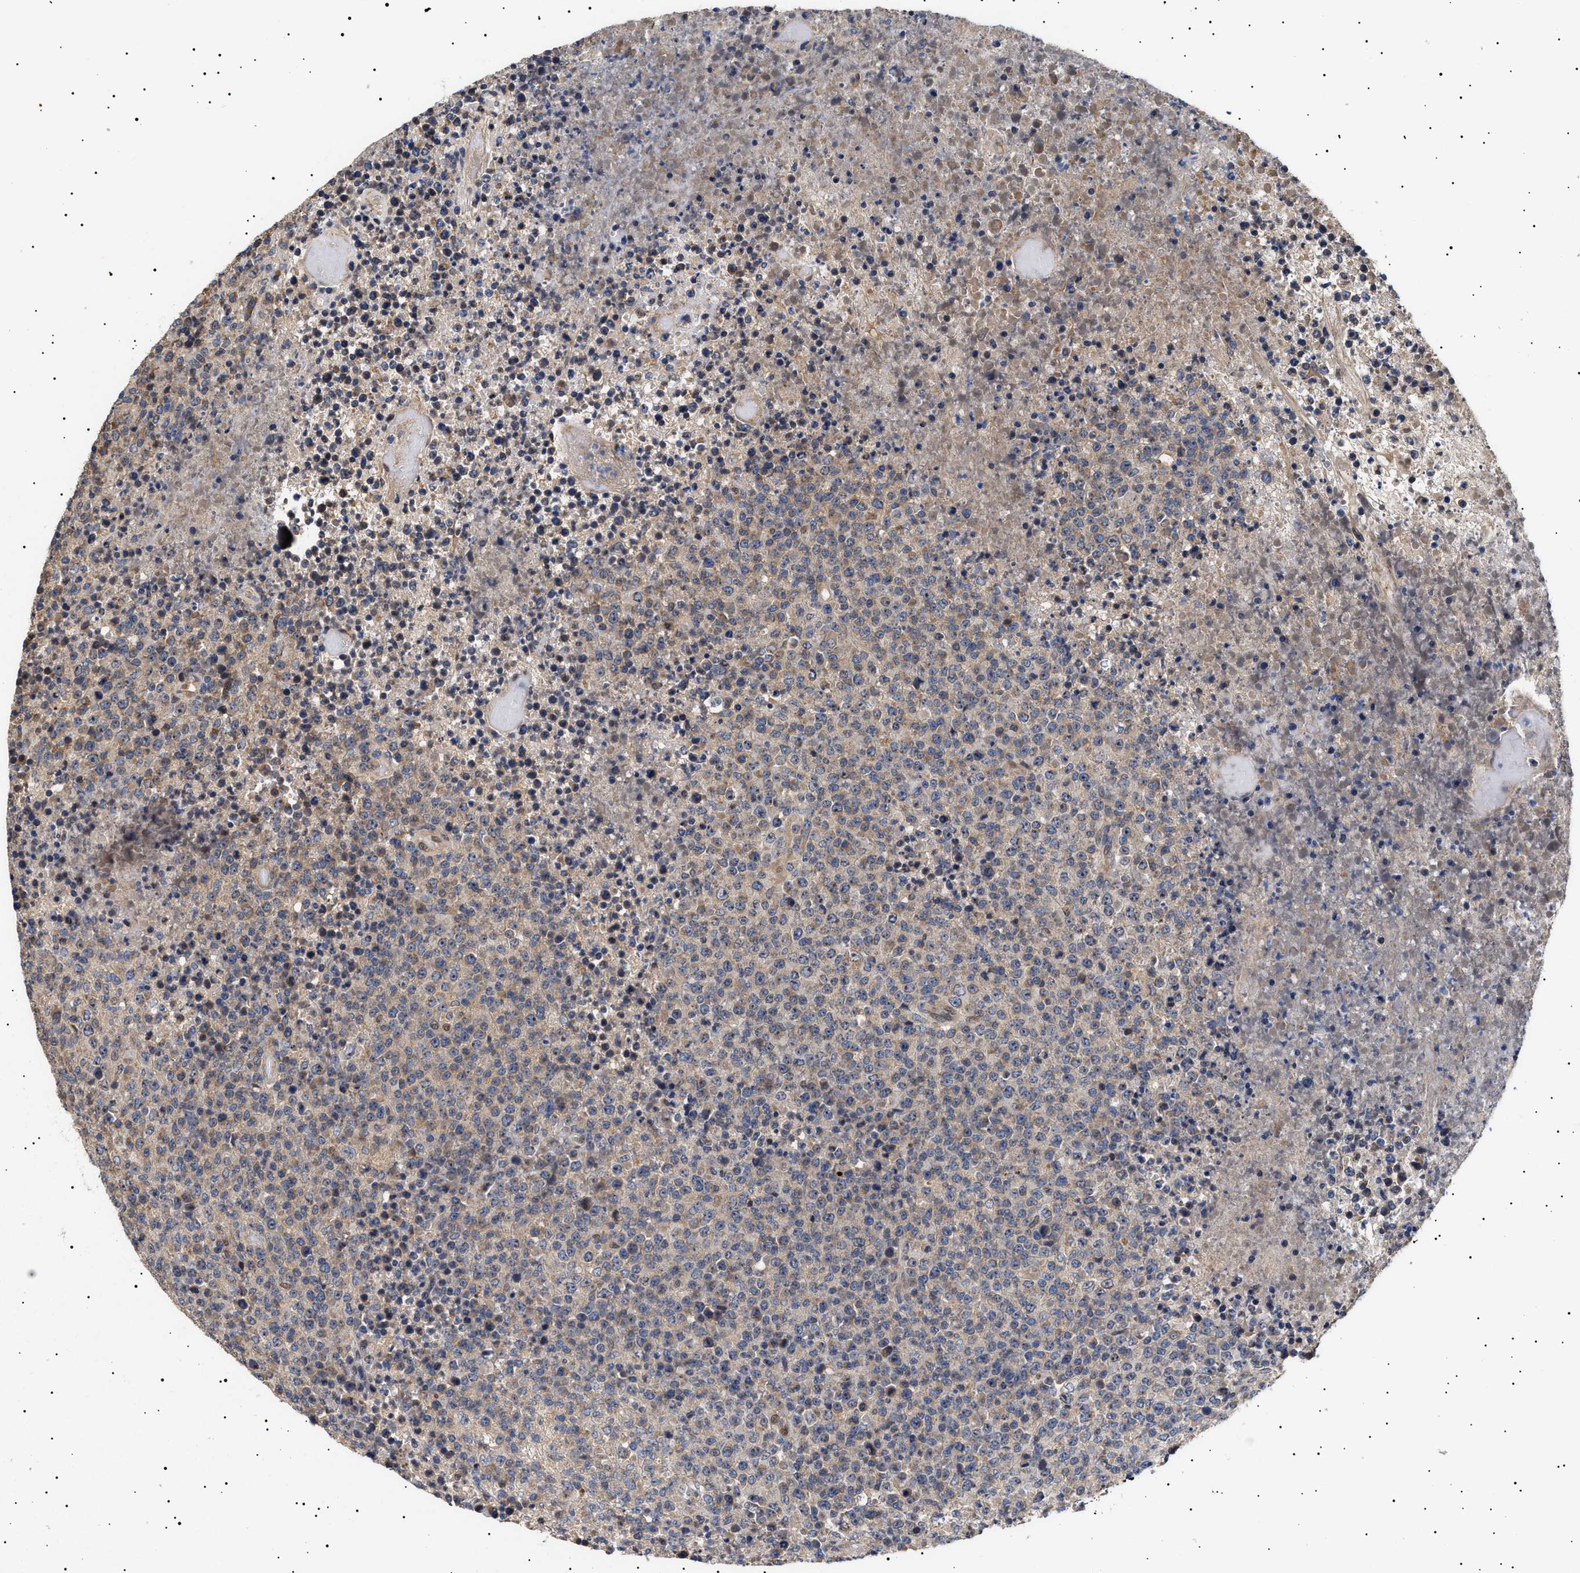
{"staining": {"intensity": "weak", "quantity": ">75%", "location": "cytoplasmic/membranous"}, "tissue": "lymphoma", "cell_type": "Tumor cells", "image_type": "cancer", "snomed": [{"axis": "morphology", "description": "Malignant lymphoma, non-Hodgkin's type, High grade"}, {"axis": "topography", "description": "Lymph node"}], "caption": "Brown immunohistochemical staining in human high-grade malignant lymphoma, non-Hodgkin's type demonstrates weak cytoplasmic/membranous expression in approximately >75% of tumor cells.", "gene": "KRBA1", "patient": {"sex": "male", "age": 13}}